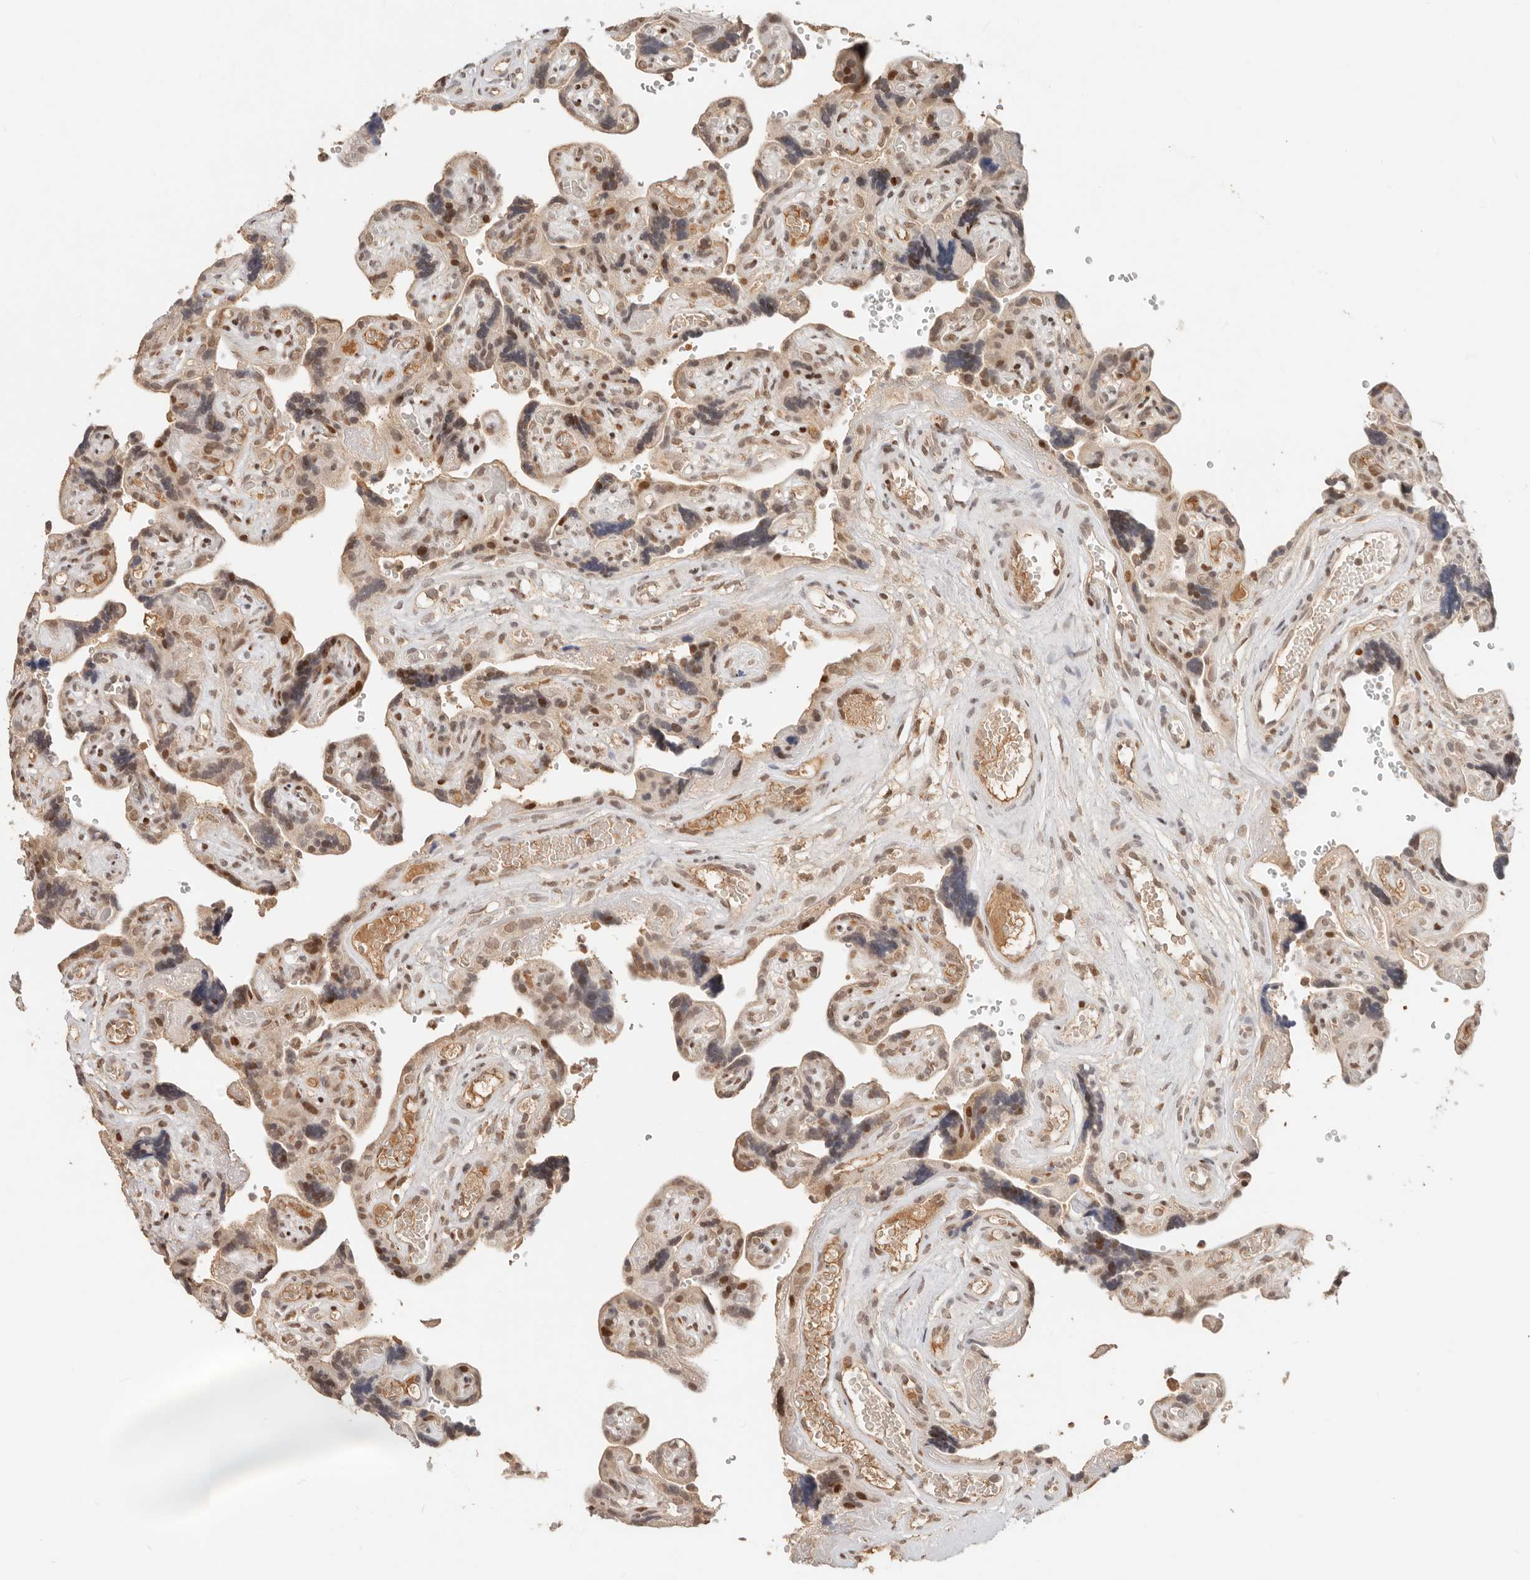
{"staining": {"intensity": "moderate", "quantity": ">75%", "location": "nuclear"}, "tissue": "placenta", "cell_type": "Trophoblastic cells", "image_type": "normal", "snomed": [{"axis": "morphology", "description": "Normal tissue, NOS"}, {"axis": "topography", "description": "Placenta"}], "caption": "Normal placenta reveals moderate nuclear staining in about >75% of trophoblastic cells, visualized by immunohistochemistry.", "gene": "NPAS2", "patient": {"sex": "female", "age": 30}}